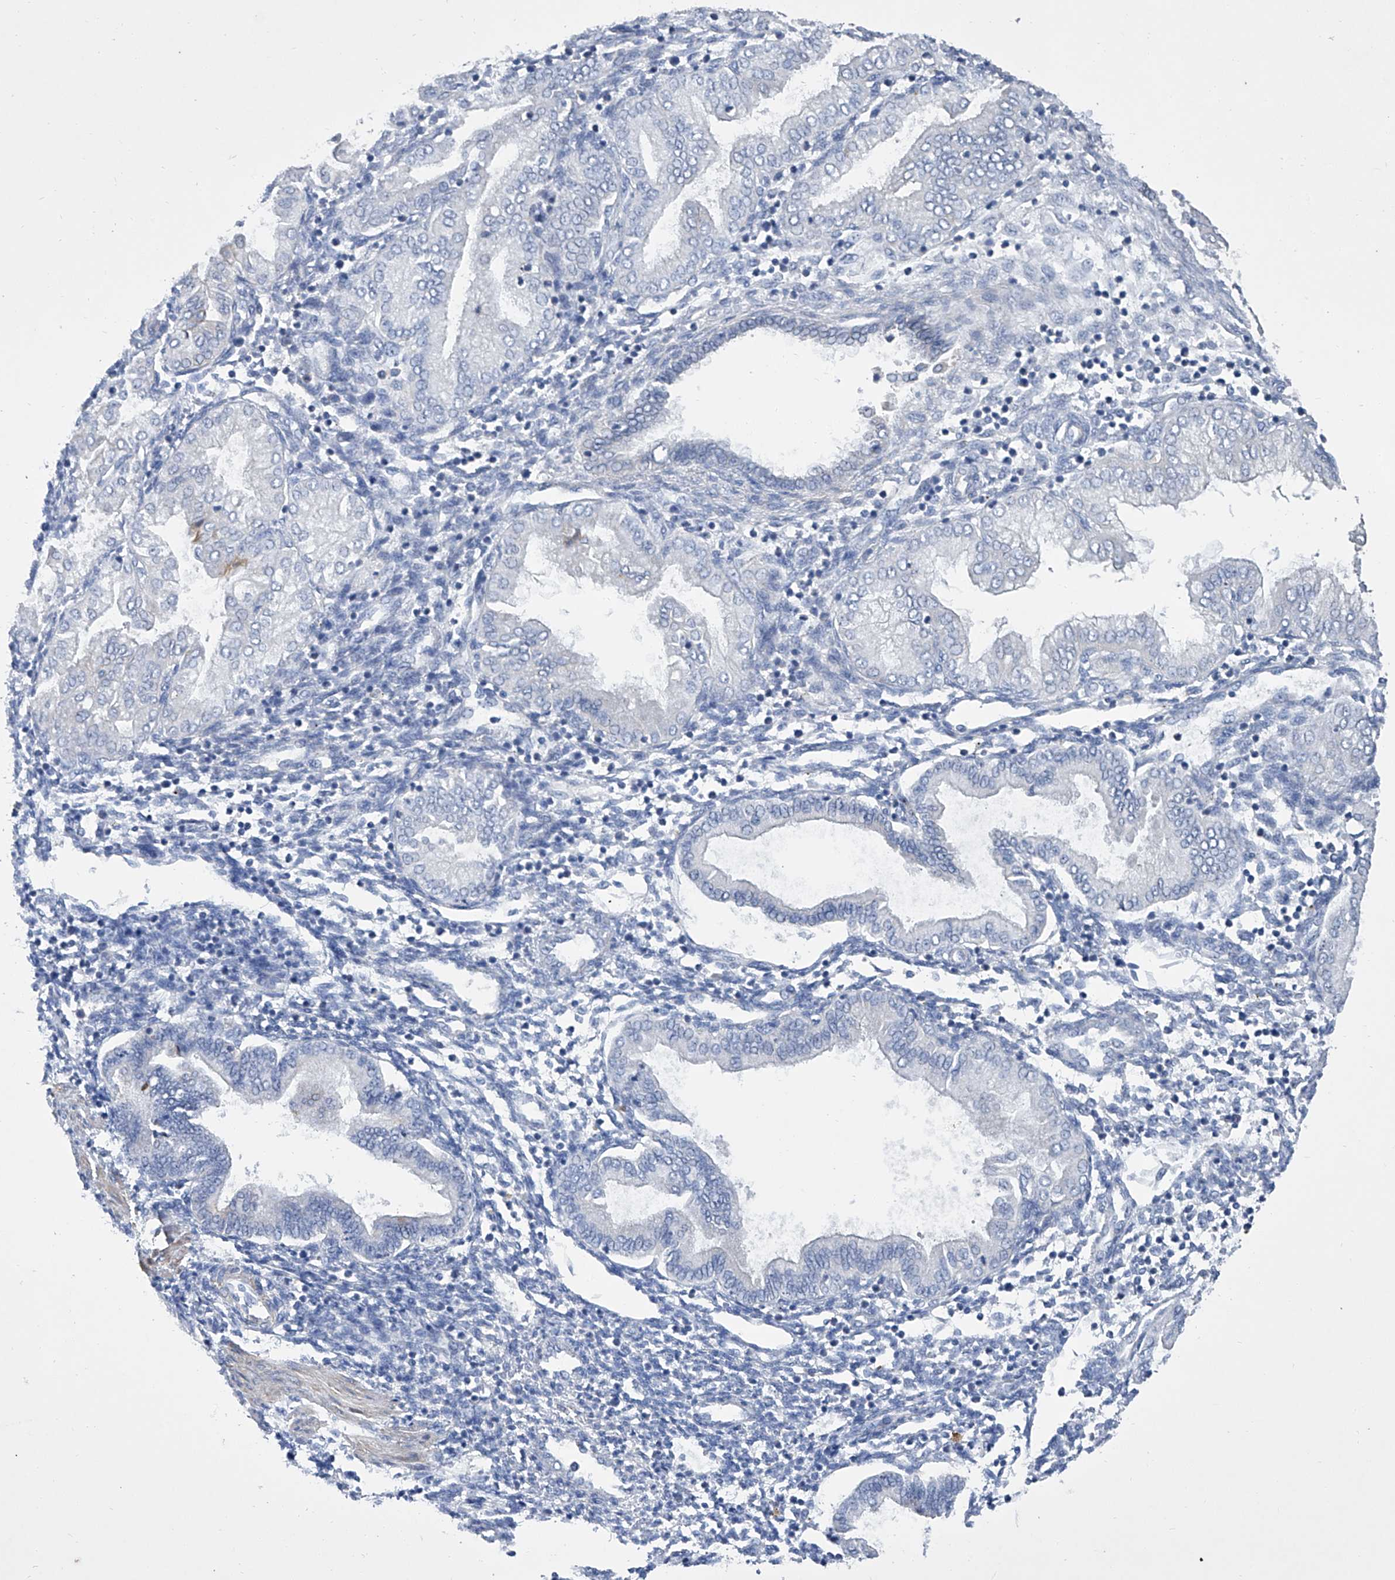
{"staining": {"intensity": "negative", "quantity": "none", "location": "none"}, "tissue": "endometrium", "cell_type": "Cells in endometrial stroma", "image_type": "normal", "snomed": [{"axis": "morphology", "description": "Normal tissue, NOS"}, {"axis": "topography", "description": "Endometrium"}], "caption": "This is an immunohistochemistry micrograph of unremarkable human endometrium. There is no staining in cells in endometrial stroma.", "gene": "GPT", "patient": {"sex": "female", "age": 53}}